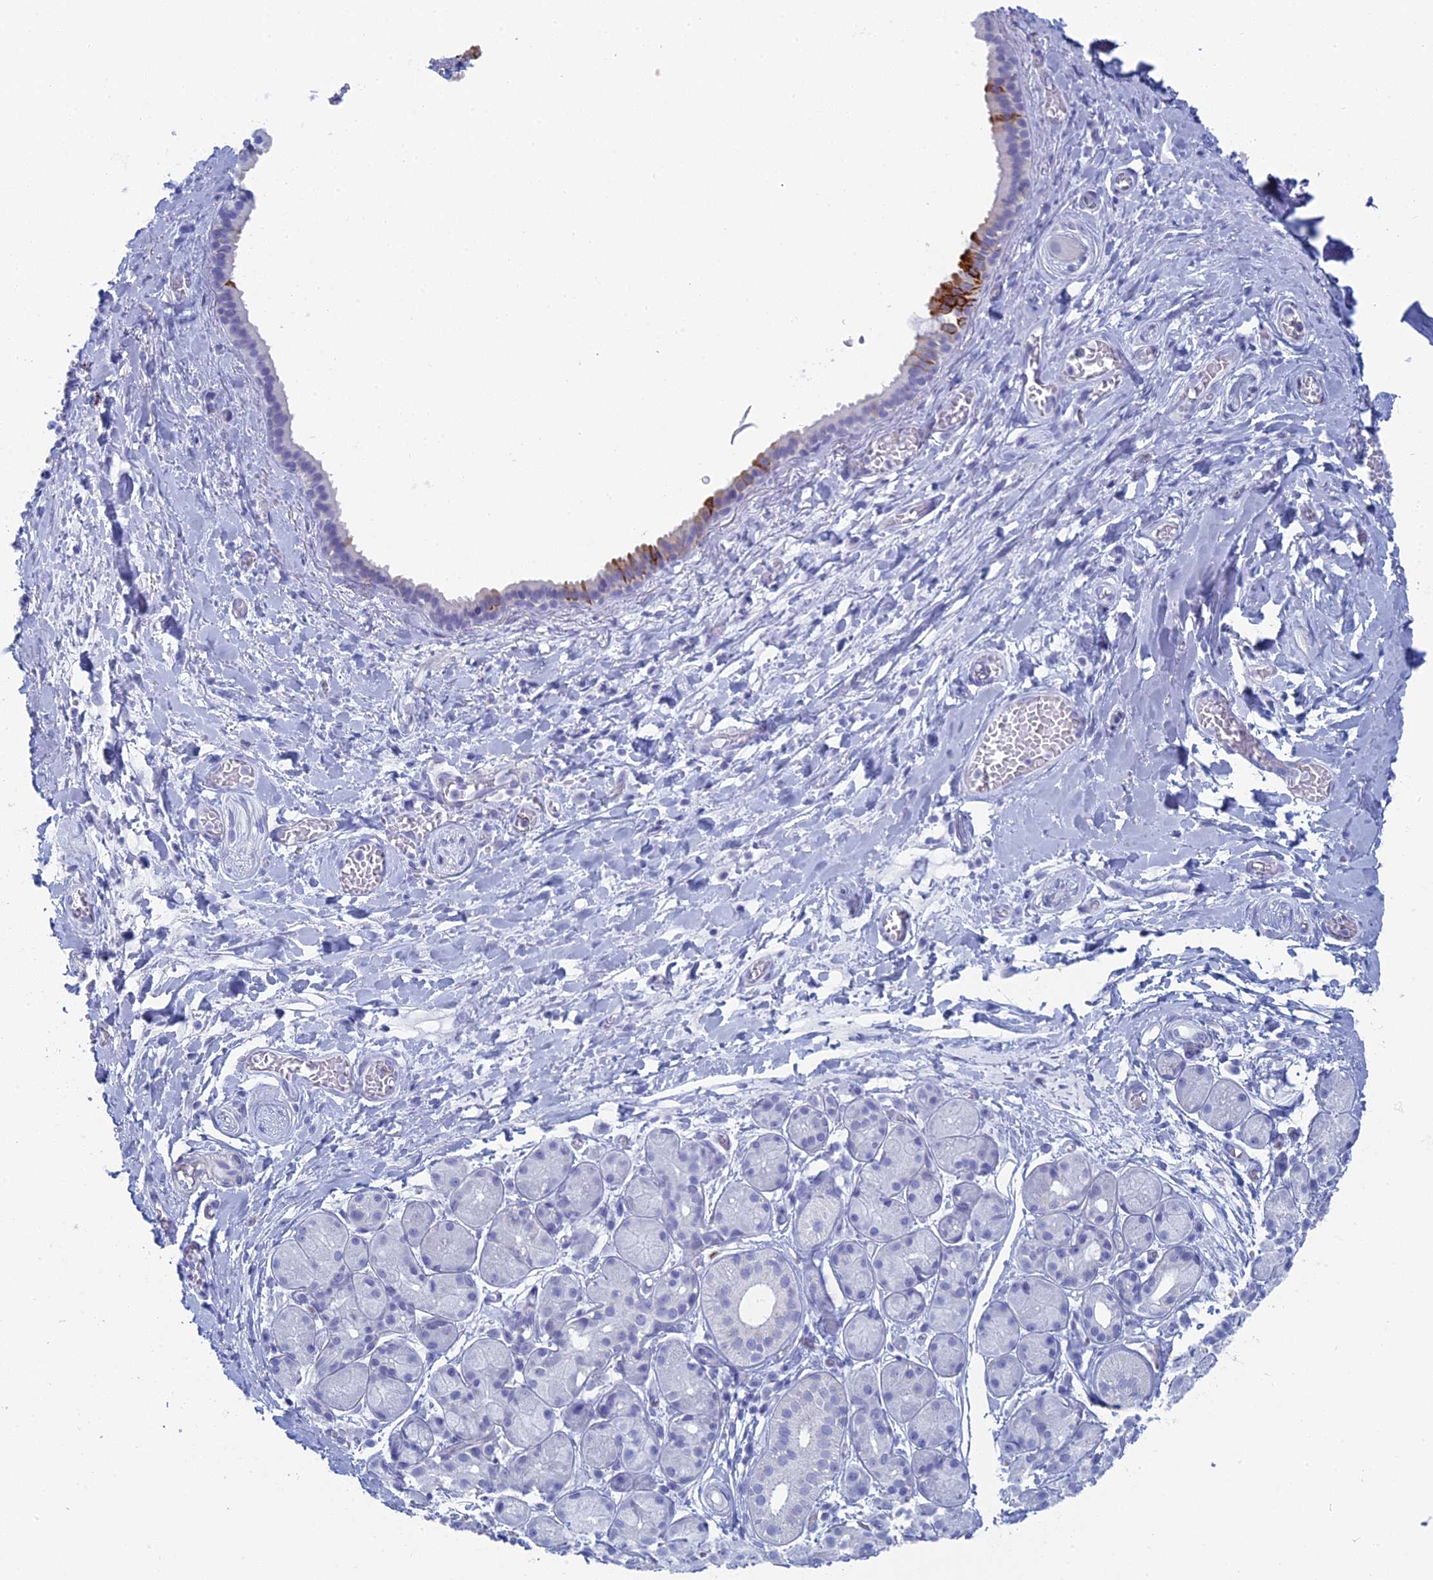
{"staining": {"intensity": "negative", "quantity": "none", "location": "none"}, "tissue": "adipose tissue", "cell_type": "Adipocytes", "image_type": "normal", "snomed": [{"axis": "morphology", "description": "Normal tissue, NOS"}, {"axis": "topography", "description": "Salivary gland"}, {"axis": "topography", "description": "Peripheral nerve tissue"}], "caption": "The photomicrograph shows no significant positivity in adipocytes of adipose tissue.", "gene": "ALMS1", "patient": {"sex": "male", "age": 62}}